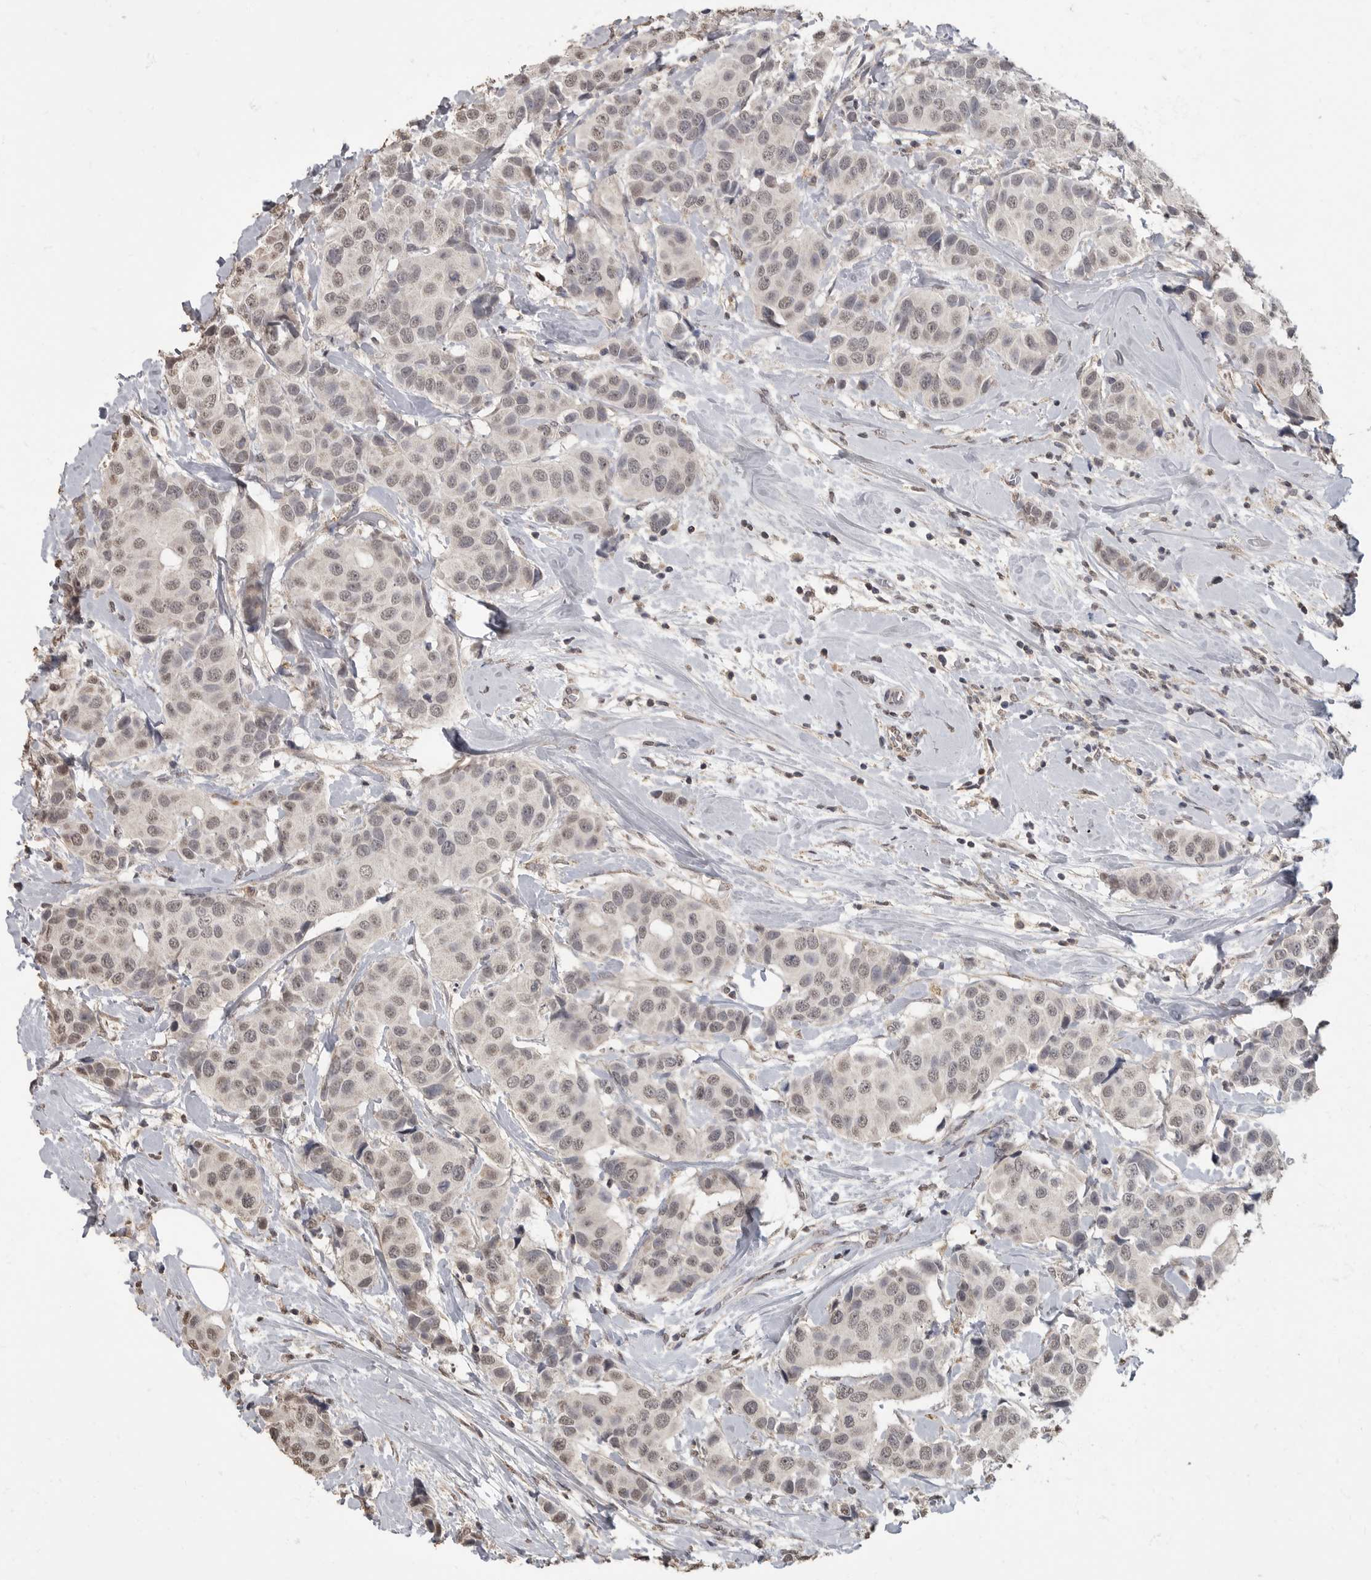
{"staining": {"intensity": "weak", "quantity": "25%-75%", "location": "nuclear"}, "tissue": "breast cancer", "cell_type": "Tumor cells", "image_type": "cancer", "snomed": [{"axis": "morphology", "description": "Normal tissue, NOS"}, {"axis": "morphology", "description": "Duct carcinoma"}, {"axis": "topography", "description": "Breast"}], "caption": "Protein expression analysis of human breast cancer reveals weak nuclear expression in about 25%-75% of tumor cells.", "gene": "MAFG", "patient": {"sex": "female", "age": 39}}